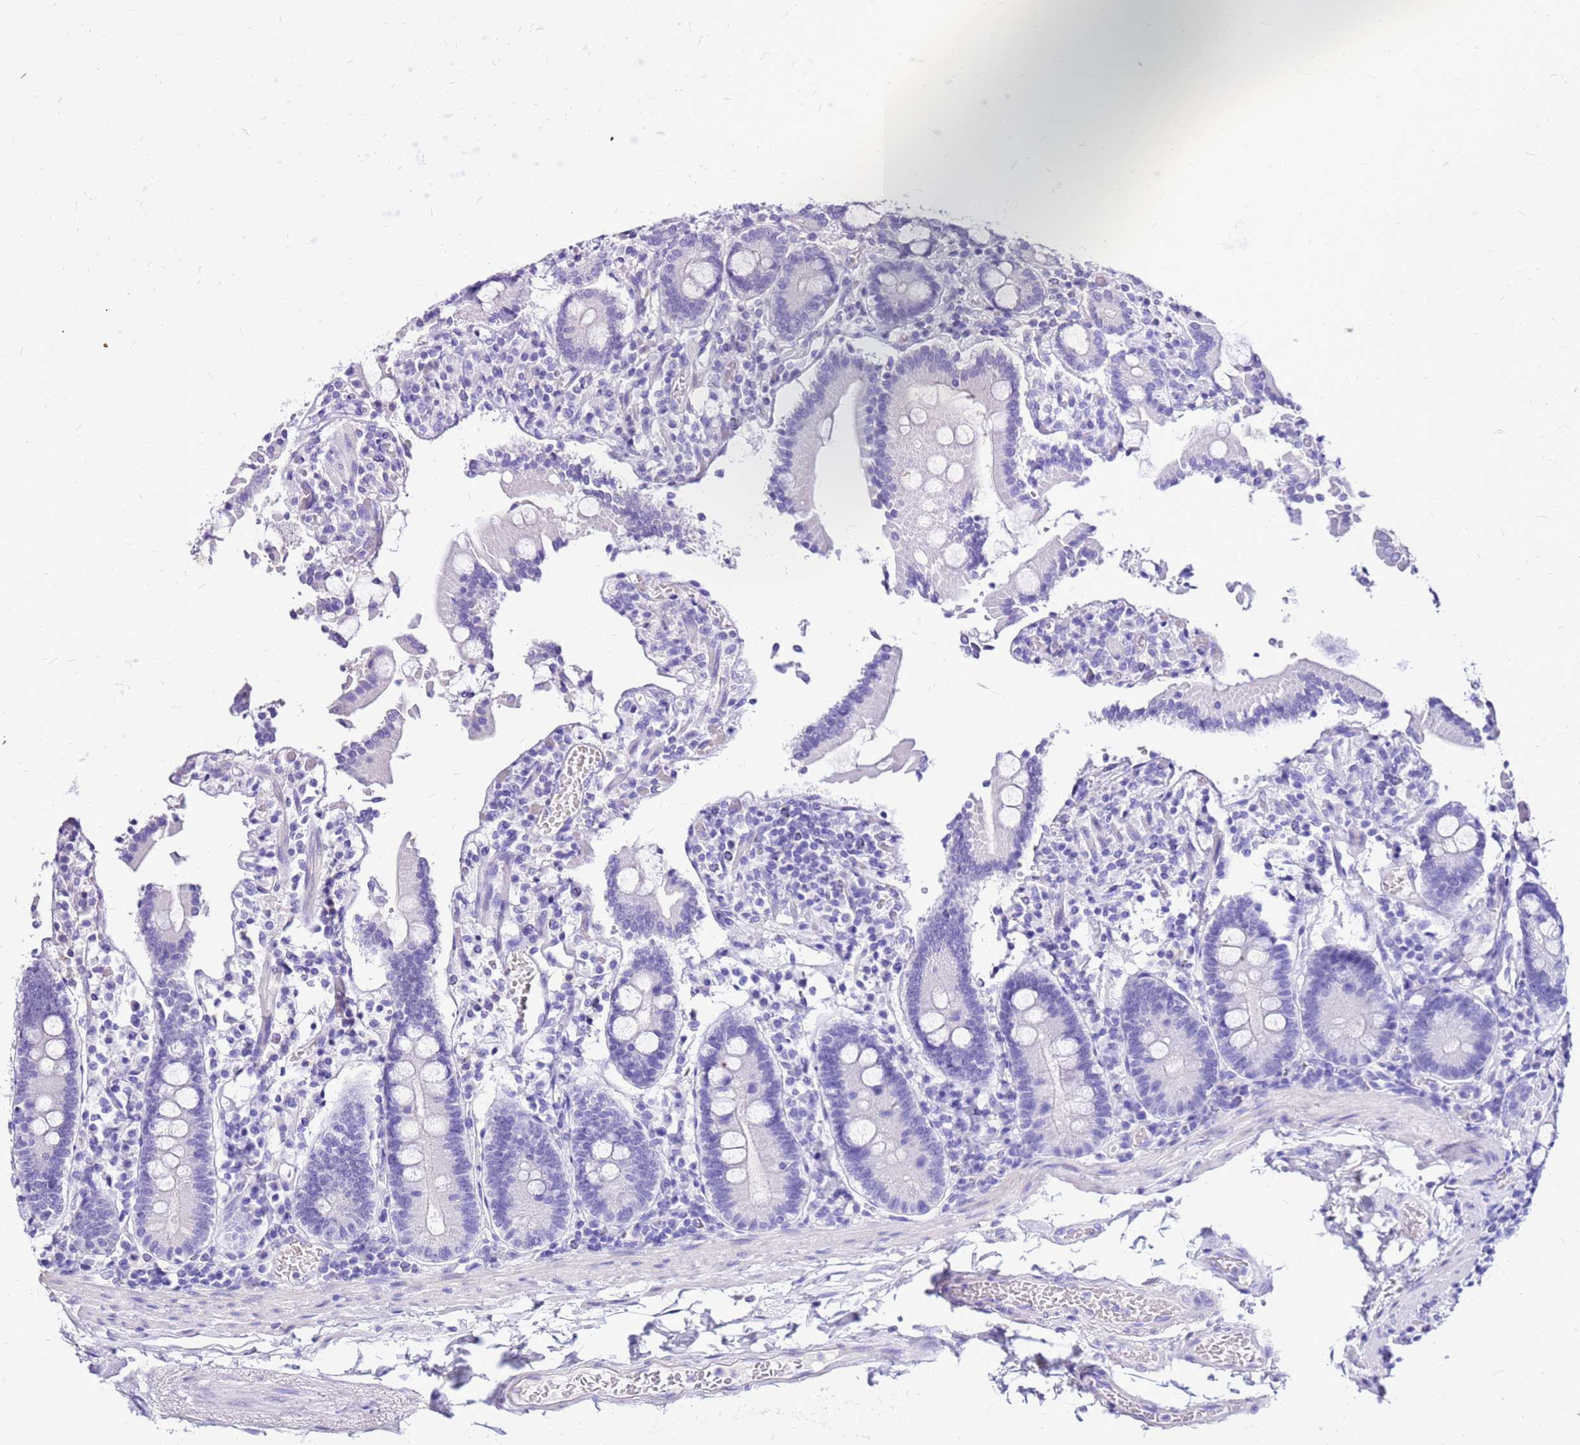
{"staining": {"intensity": "negative", "quantity": "none", "location": "none"}, "tissue": "duodenum", "cell_type": "Glandular cells", "image_type": "normal", "snomed": [{"axis": "morphology", "description": "Normal tissue, NOS"}, {"axis": "topography", "description": "Duodenum"}], "caption": "A high-resolution histopathology image shows immunohistochemistry (IHC) staining of unremarkable duodenum, which demonstrates no significant expression in glandular cells. (Stains: DAB IHC with hematoxylin counter stain, Microscopy: brightfield microscopy at high magnification).", "gene": "DCDC2B", "patient": {"sex": "male", "age": 55}}